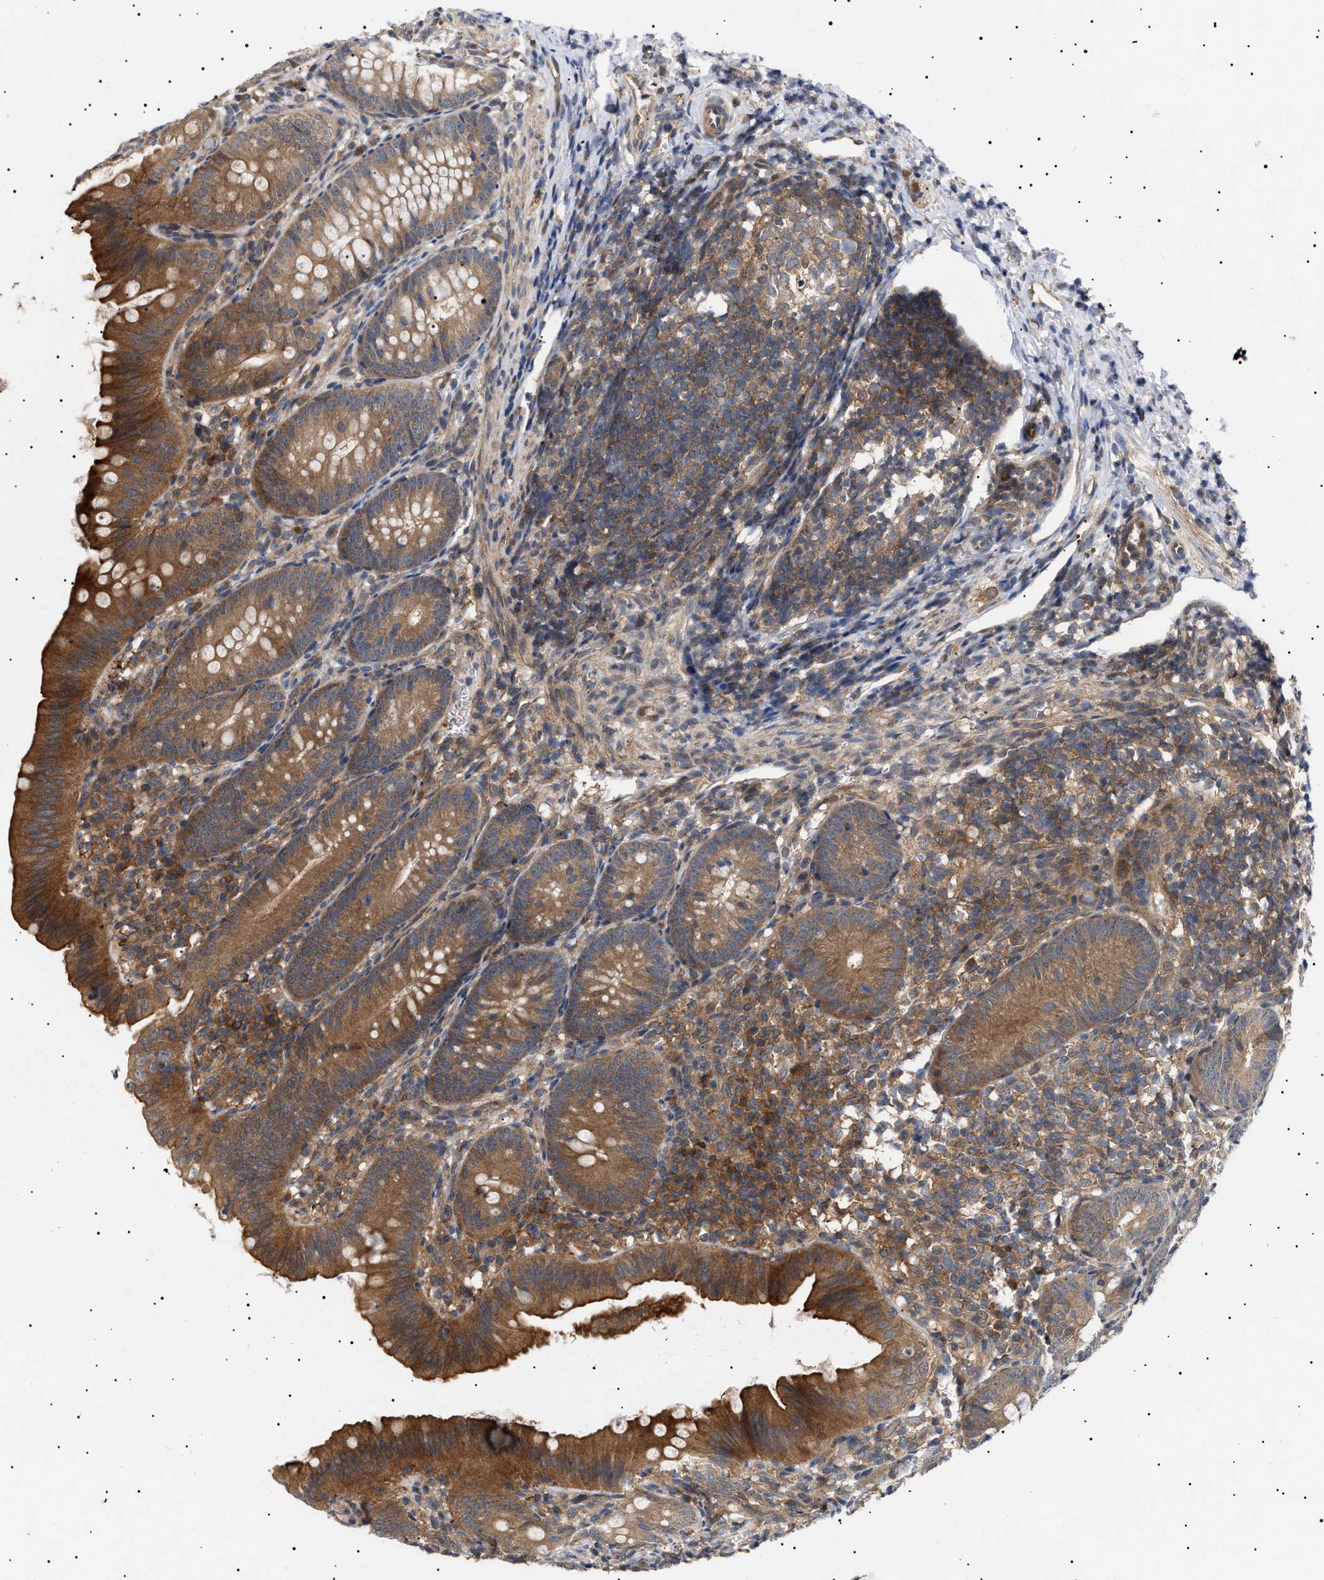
{"staining": {"intensity": "strong", "quantity": ">75%", "location": "cytoplasmic/membranous"}, "tissue": "appendix", "cell_type": "Glandular cells", "image_type": "normal", "snomed": [{"axis": "morphology", "description": "Normal tissue, NOS"}, {"axis": "topography", "description": "Appendix"}], "caption": "Protein positivity by immunohistochemistry reveals strong cytoplasmic/membranous staining in about >75% of glandular cells in normal appendix.", "gene": "NPLOC4", "patient": {"sex": "male", "age": 1}}